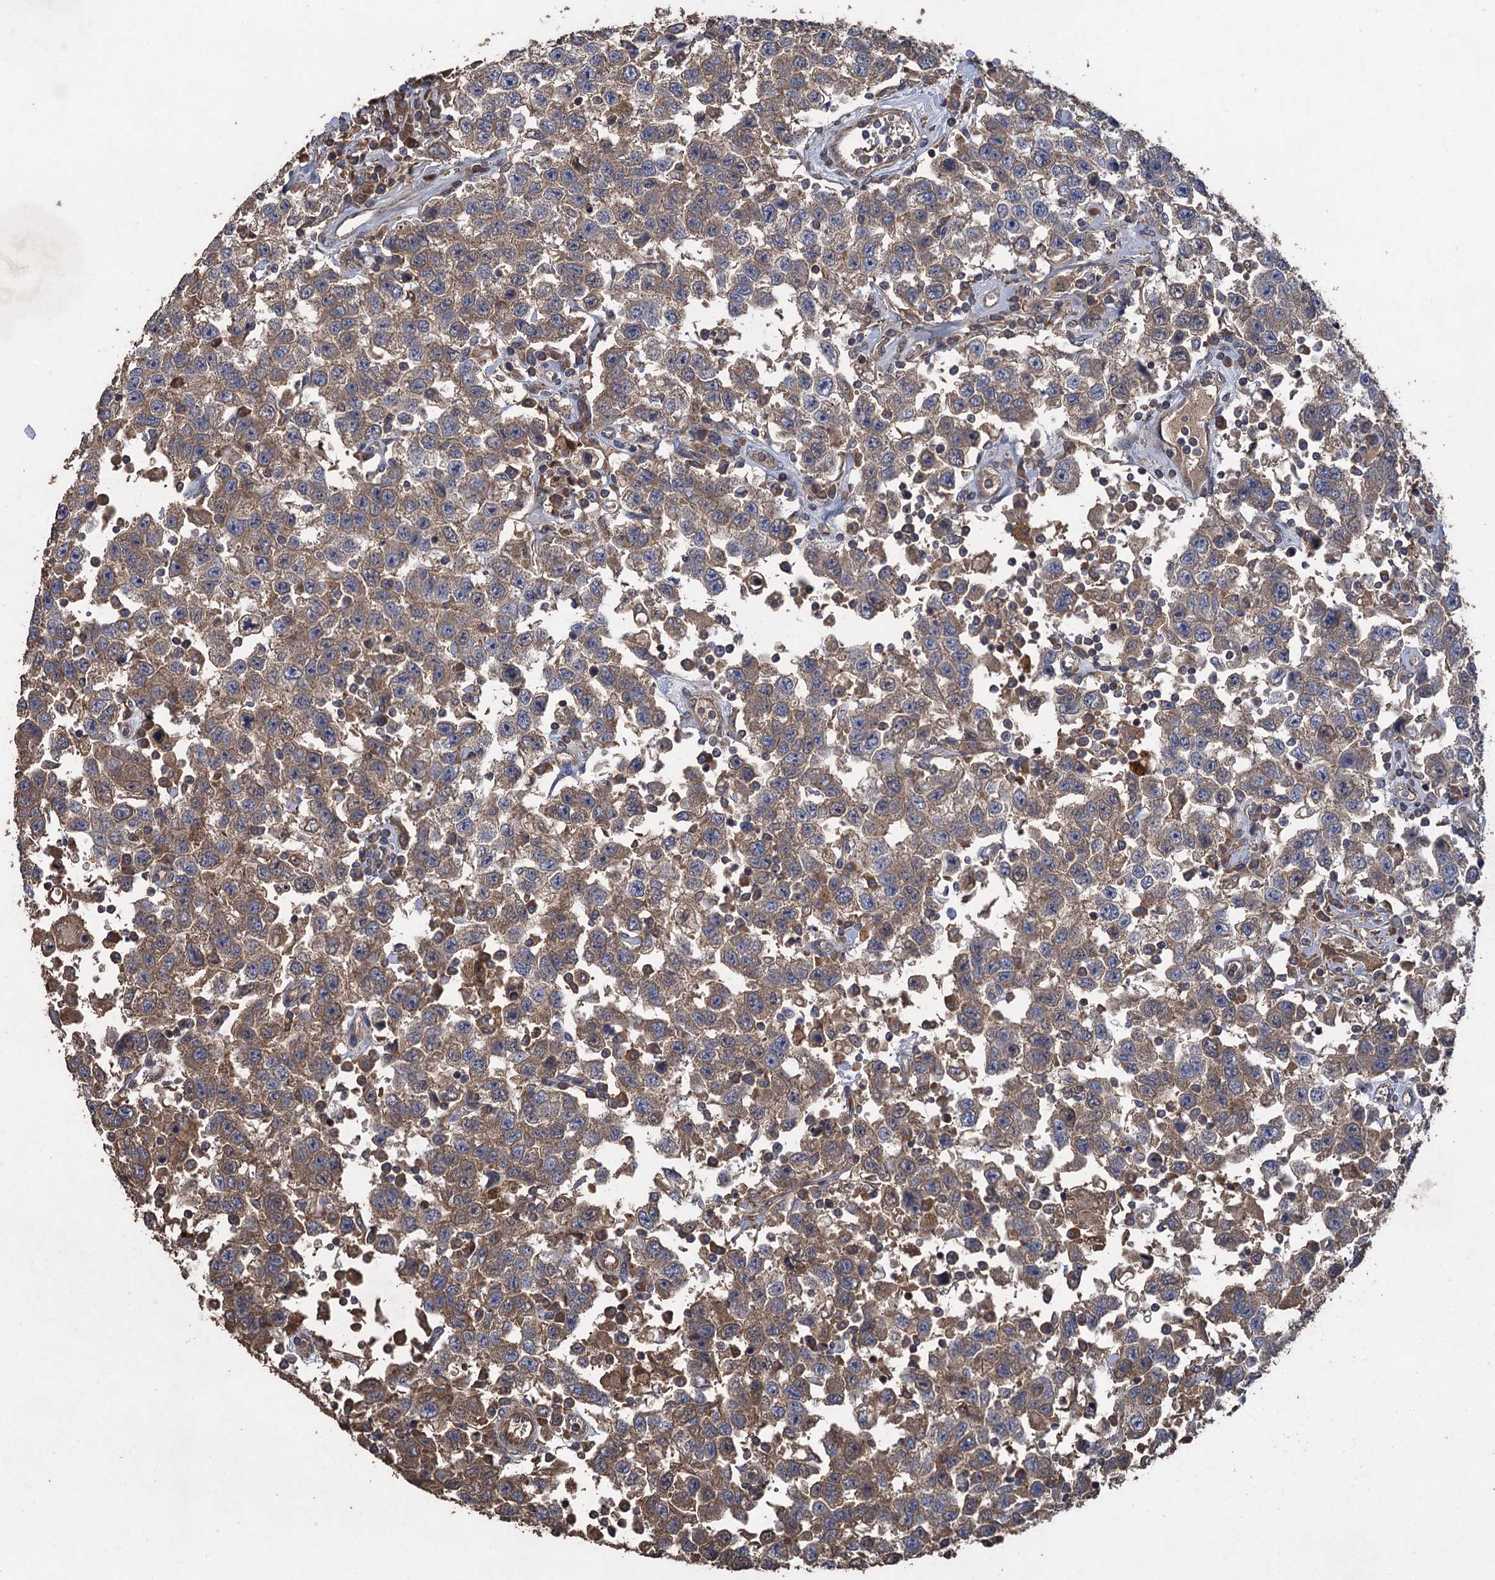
{"staining": {"intensity": "moderate", "quantity": ">75%", "location": "cytoplasmic/membranous"}, "tissue": "testis cancer", "cell_type": "Tumor cells", "image_type": "cancer", "snomed": [{"axis": "morphology", "description": "Seminoma, NOS"}, {"axis": "topography", "description": "Testis"}], "caption": "Tumor cells show moderate cytoplasmic/membranous positivity in about >75% of cells in testis cancer (seminoma).", "gene": "TXNDC11", "patient": {"sex": "male", "age": 41}}